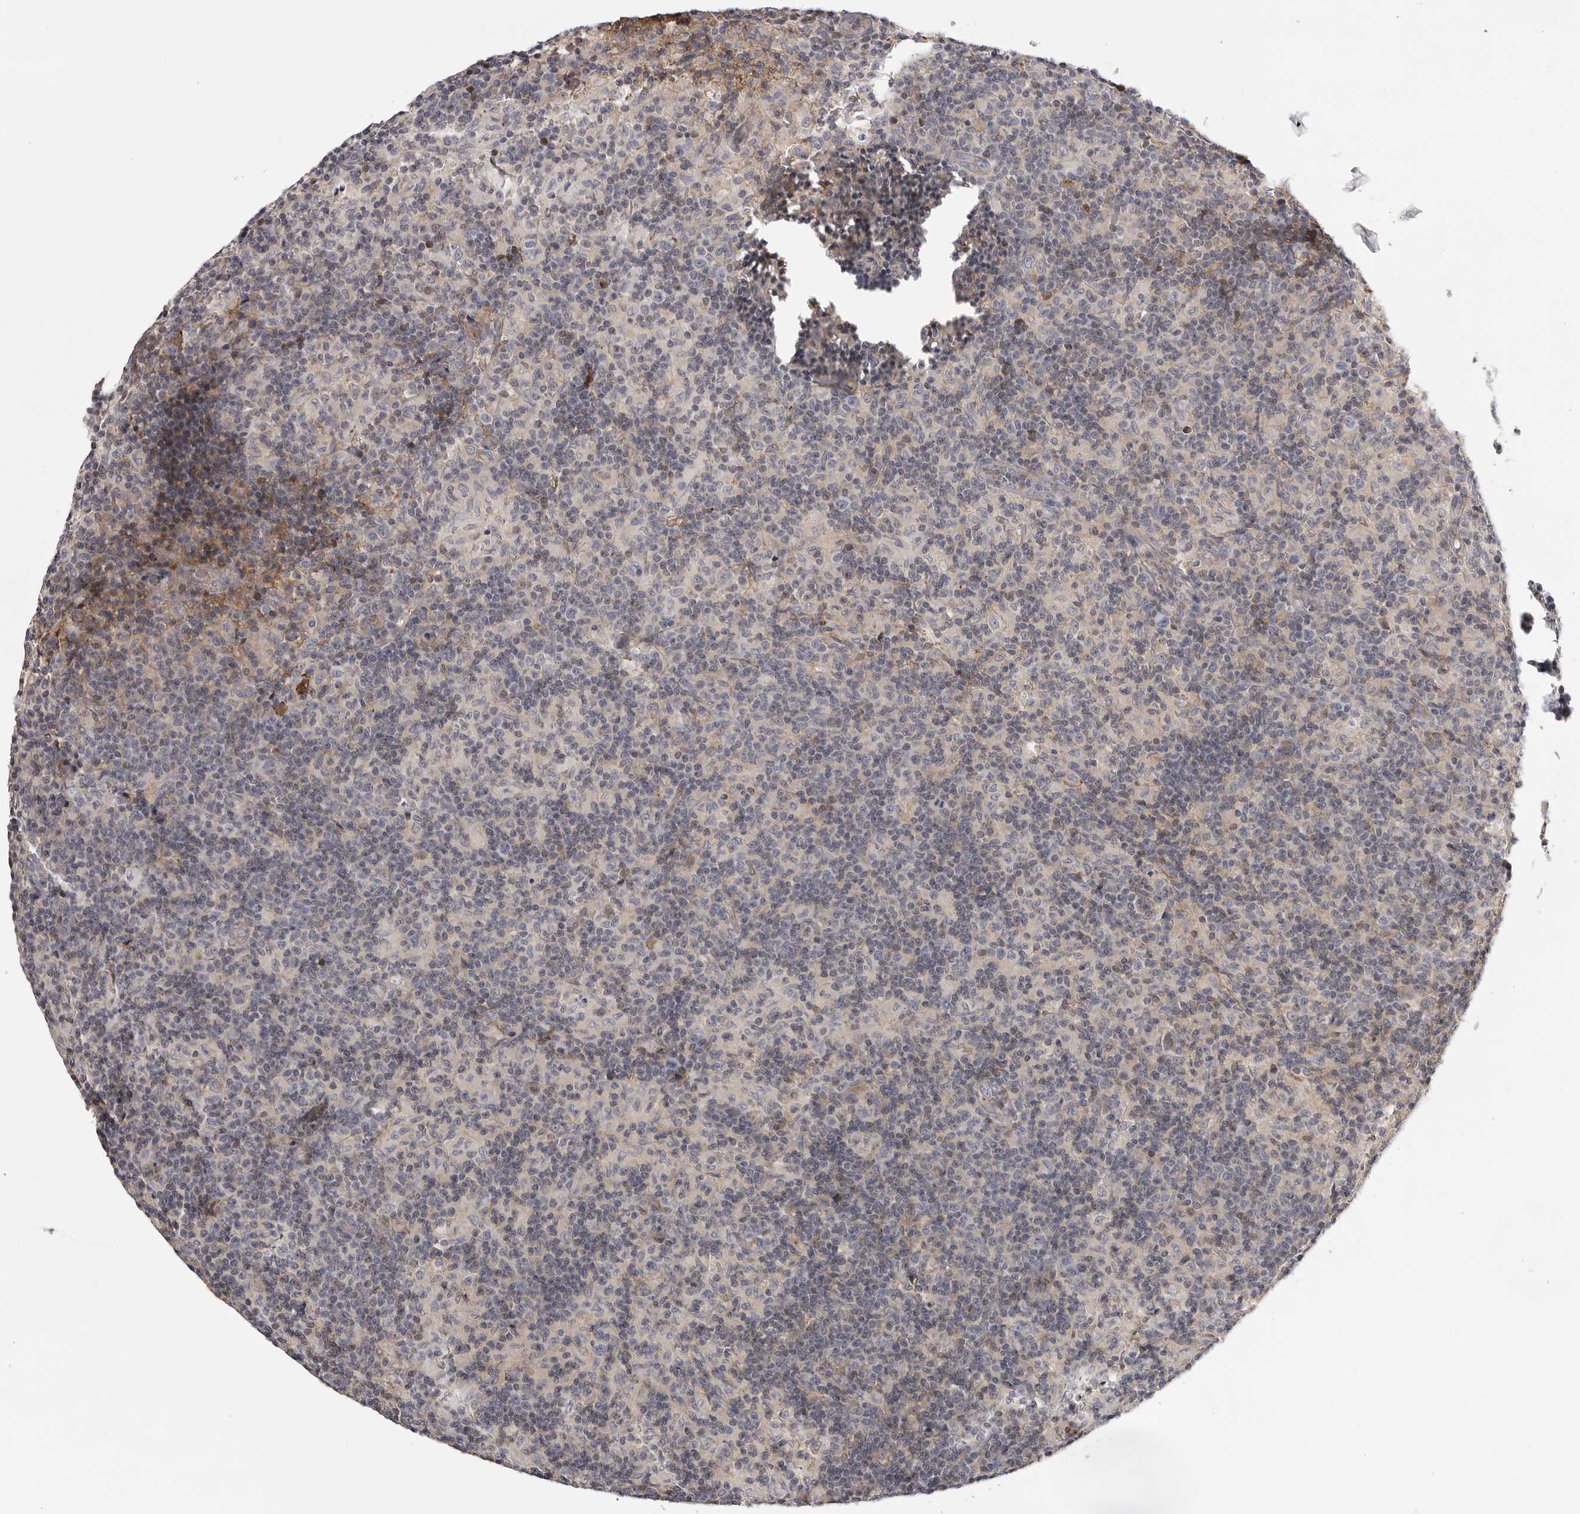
{"staining": {"intensity": "negative", "quantity": "none", "location": "none"}, "tissue": "lymph node", "cell_type": "Germinal center cells", "image_type": "normal", "snomed": [{"axis": "morphology", "description": "Normal tissue, NOS"}, {"axis": "morphology", "description": "Inflammation, NOS"}, {"axis": "topography", "description": "Lymph node"}], "caption": "Immunohistochemistry (IHC) micrograph of benign human lymph node stained for a protein (brown), which shows no positivity in germinal center cells. (DAB immunohistochemistry visualized using brightfield microscopy, high magnification).", "gene": "PLEKHF2", "patient": {"sex": "male", "age": 55}}